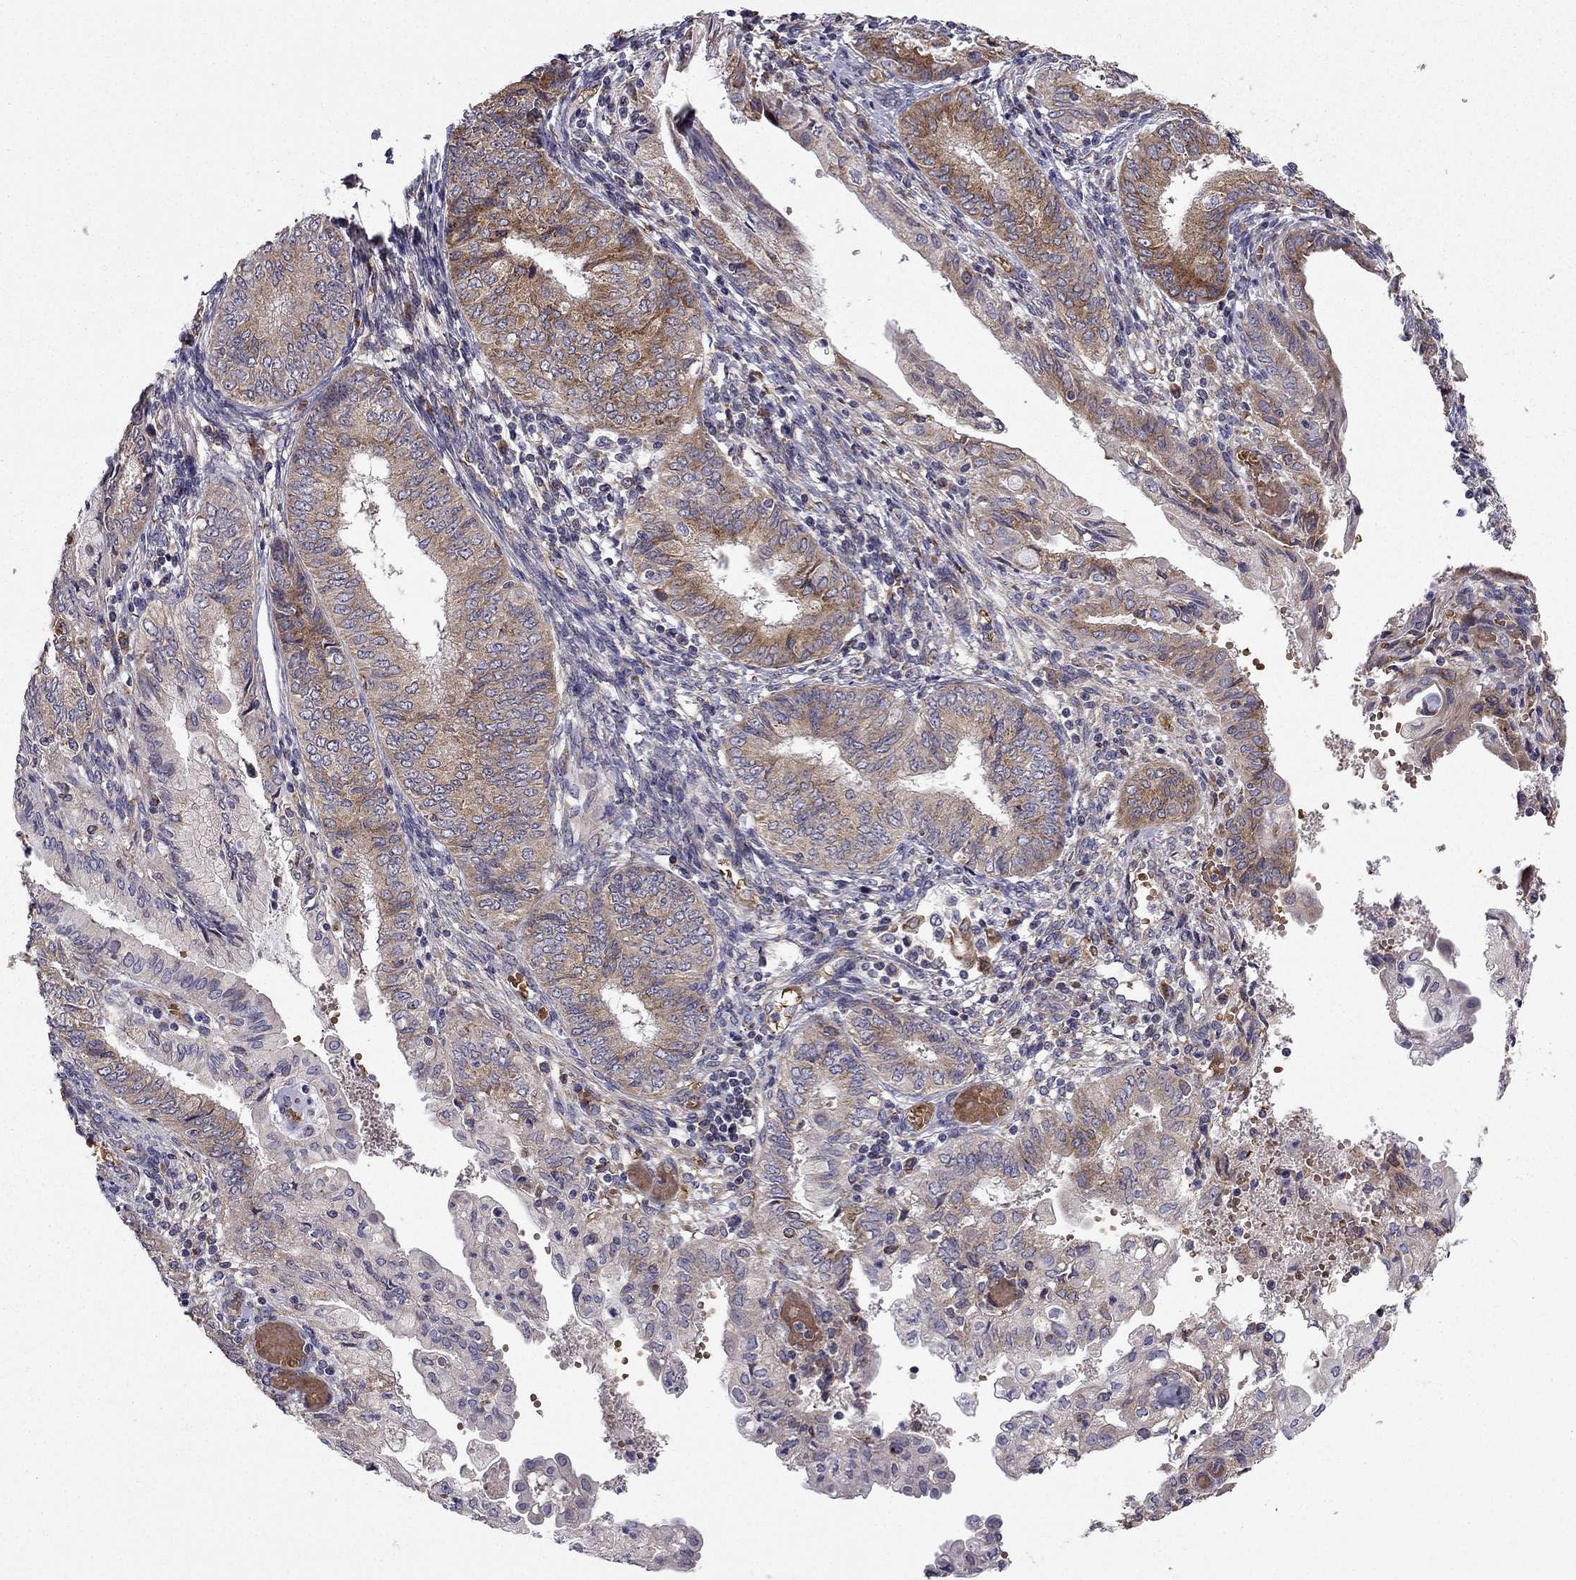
{"staining": {"intensity": "moderate", "quantity": "25%-75%", "location": "cytoplasmic/membranous"}, "tissue": "endometrial cancer", "cell_type": "Tumor cells", "image_type": "cancer", "snomed": [{"axis": "morphology", "description": "Adenocarcinoma, NOS"}, {"axis": "topography", "description": "Endometrium"}], "caption": "Tumor cells display medium levels of moderate cytoplasmic/membranous positivity in approximately 25%-75% of cells in adenocarcinoma (endometrial). Nuclei are stained in blue.", "gene": "B4GALT7", "patient": {"sex": "female", "age": 68}}